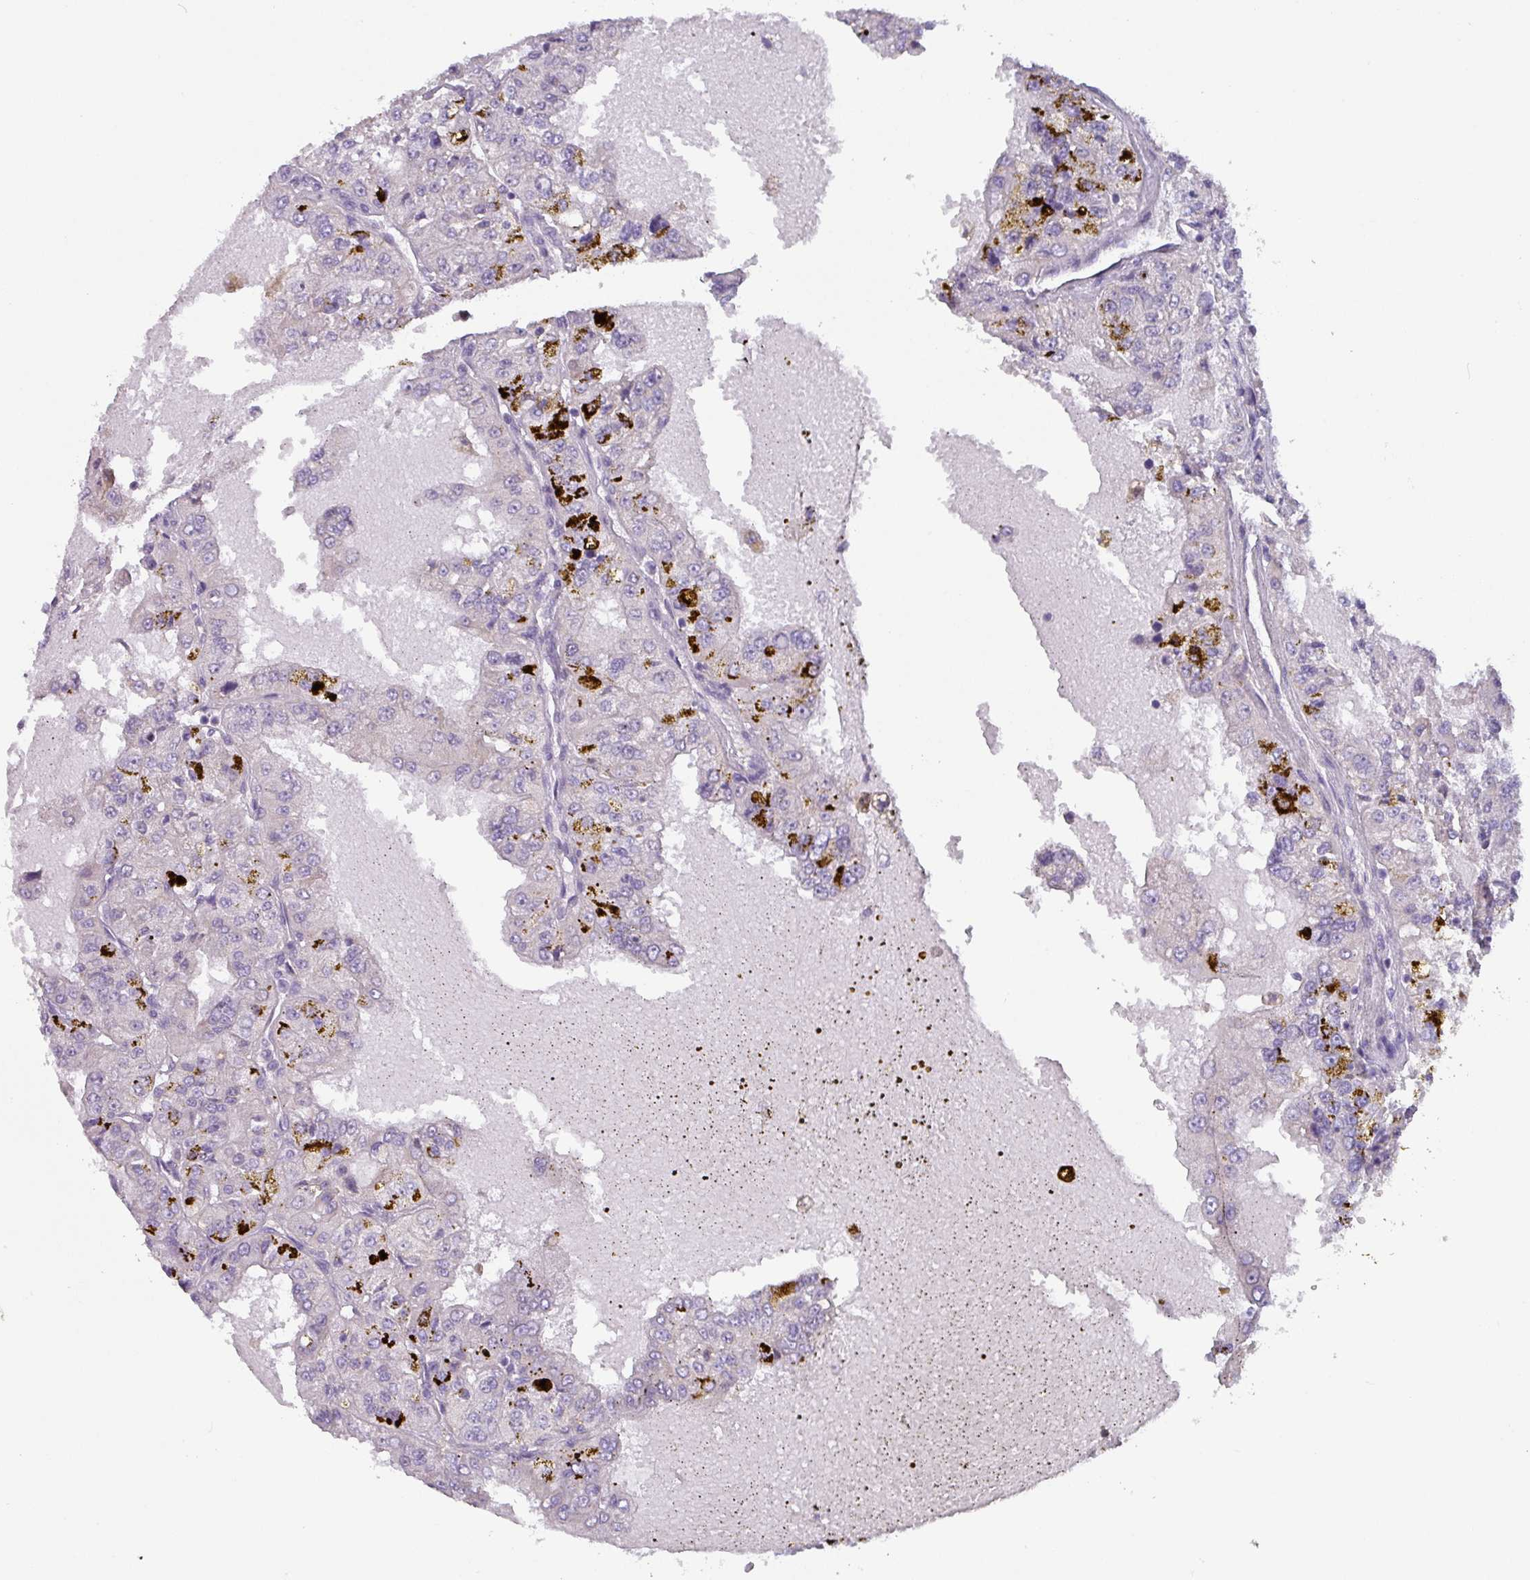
{"staining": {"intensity": "strong", "quantity": "<25%", "location": "cytoplasmic/membranous"}, "tissue": "renal cancer", "cell_type": "Tumor cells", "image_type": "cancer", "snomed": [{"axis": "morphology", "description": "Adenocarcinoma, NOS"}, {"axis": "topography", "description": "Kidney"}], "caption": "Strong cytoplasmic/membranous expression for a protein is identified in approximately <25% of tumor cells of renal adenocarcinoma using IHC.", "gene": "DCAF12L2", "patient": {"sex": "female", "age": 63}}